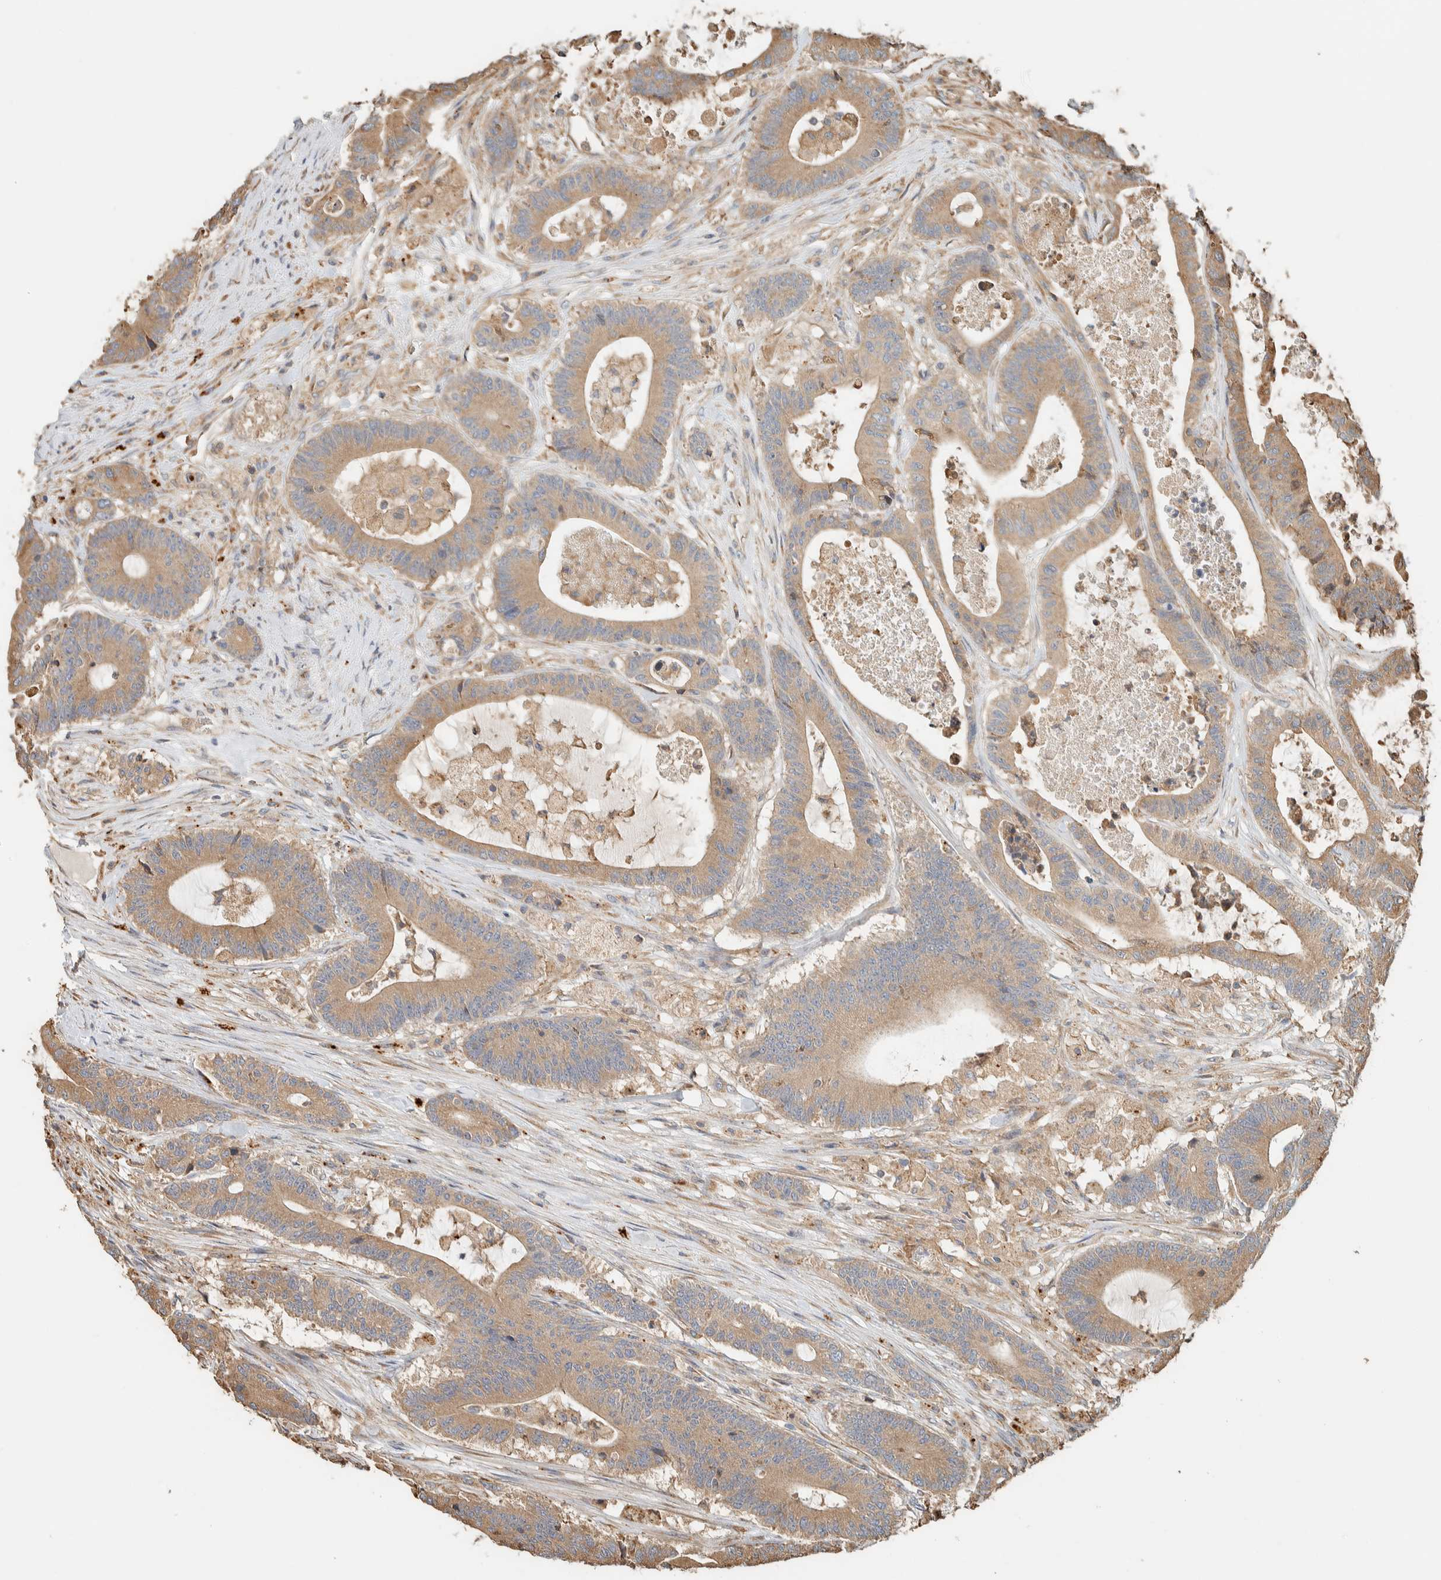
{"staining": {"intensity": "moderate", "quantity": ">75%", "location": "cytoplasmic/membranous"}, "tissue": "colorectal cancer", "cell_type": "Tumor cells", "image_type": "cancer", "snomed": [{"axis": "morphology", "description": "Adenocarcinoma, NOS"}, {"axis": "topography", "description": "Colon"}], "caption": "Human colorectal adenocarcinoma stained with a brown dye demonstrates moderate cytoplasmic/membranous positive staining in about >75% of tumor cells.", "gene": "RAB11FIP1", "patient": {"sex": "female", "age": 84}}